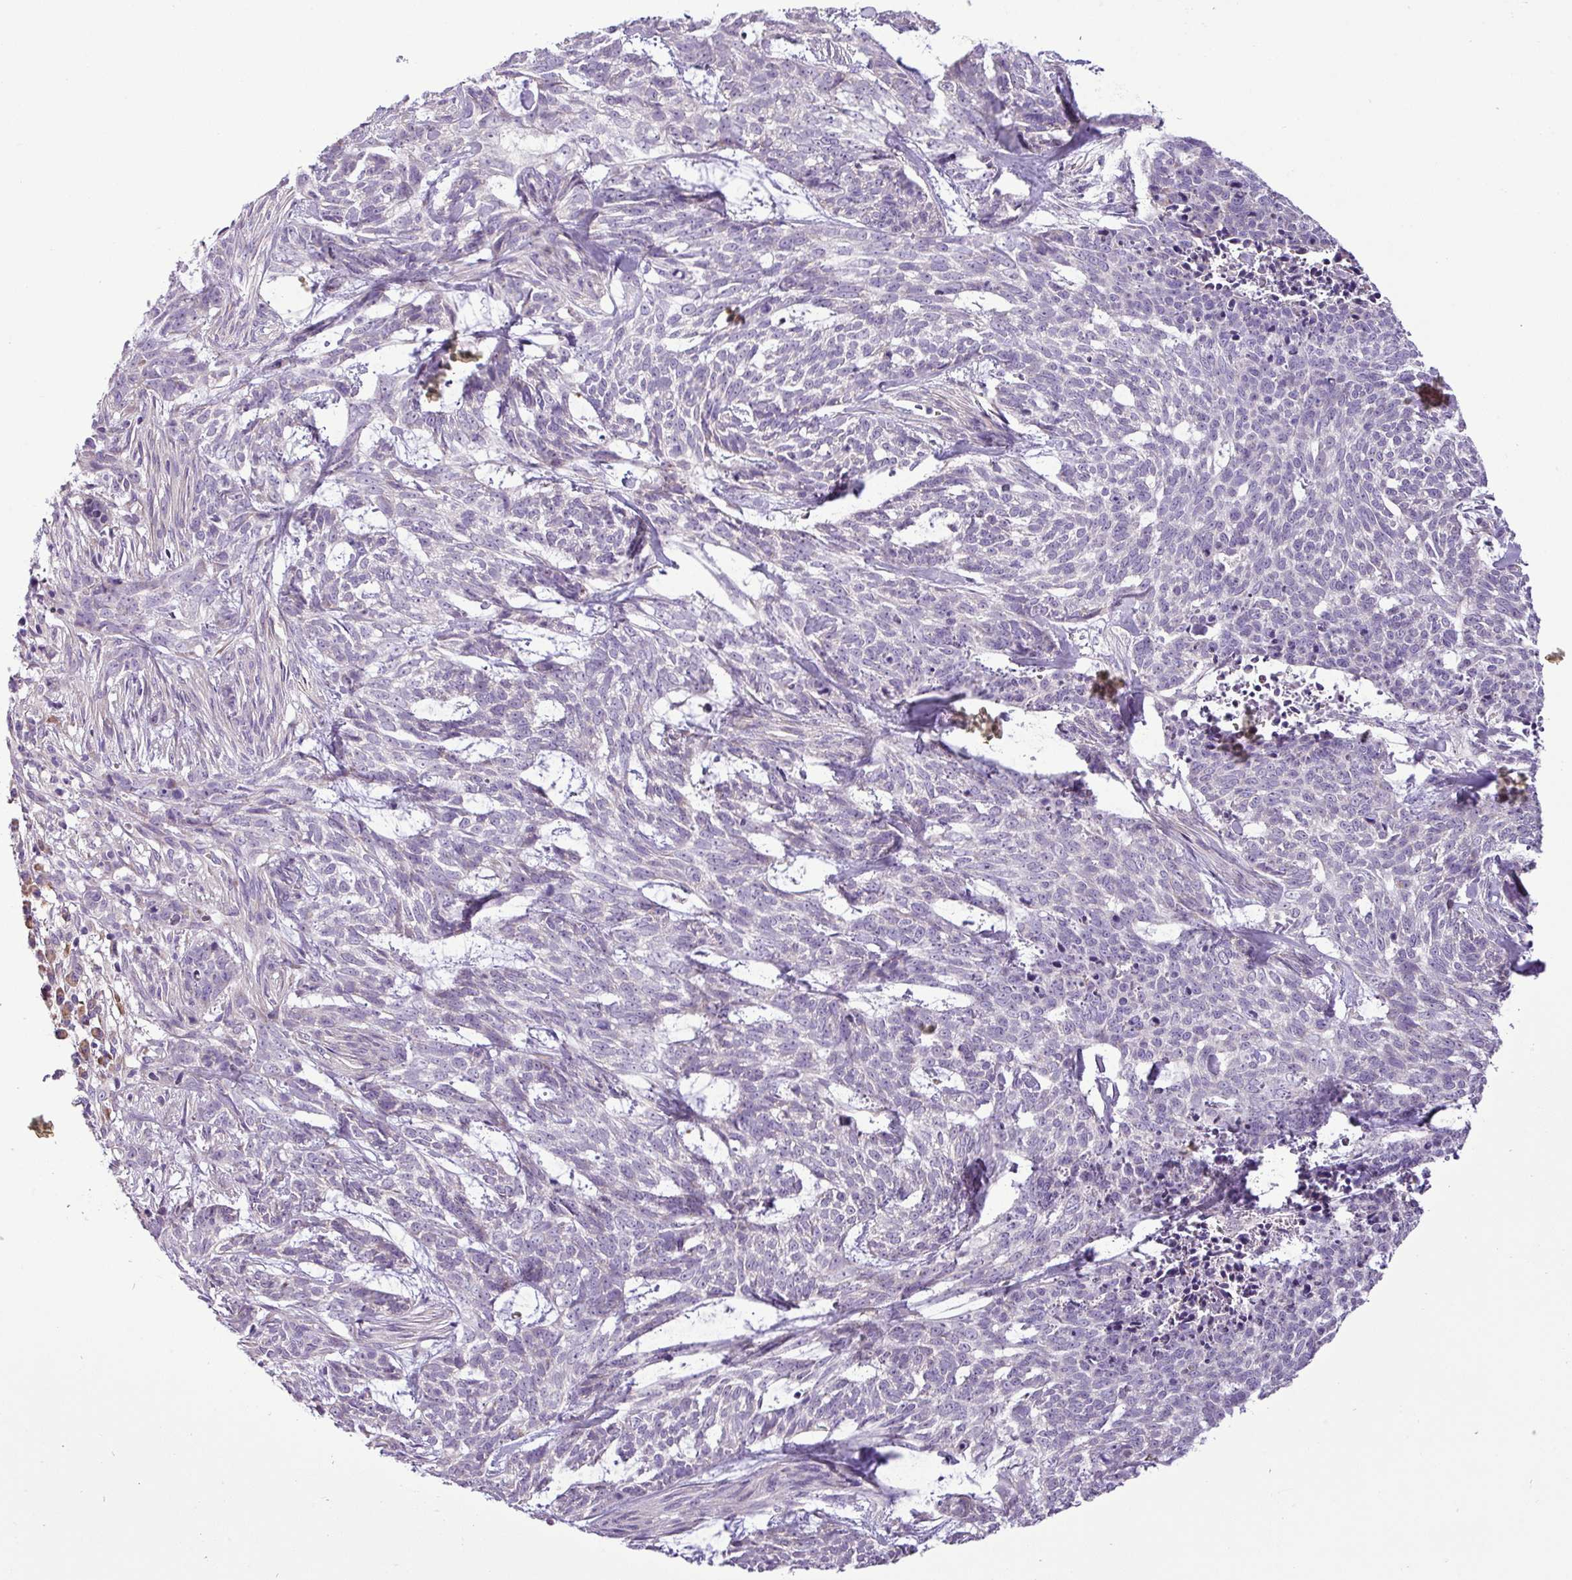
{"staining": {"intensity": "negative", "quantity": "none", "location": "none"}, "tissue": "skin cancer", "cell_type": "Tumor cells", "image_type": "cancer", "snomed": [{"axis": "morphology", "description": "Basal cell carcinoma"}, {"axis": "topography", "description": "Skin"}], "caption": "An immunohistochemistry micrograph of skin cancer (basal cell carcinoma) is shown. There is no staining in tumor cells of skin cancer (basal cell carcinoma).", "gene": "MOCS3", "patient": {"sex": "female", "age": 93}}